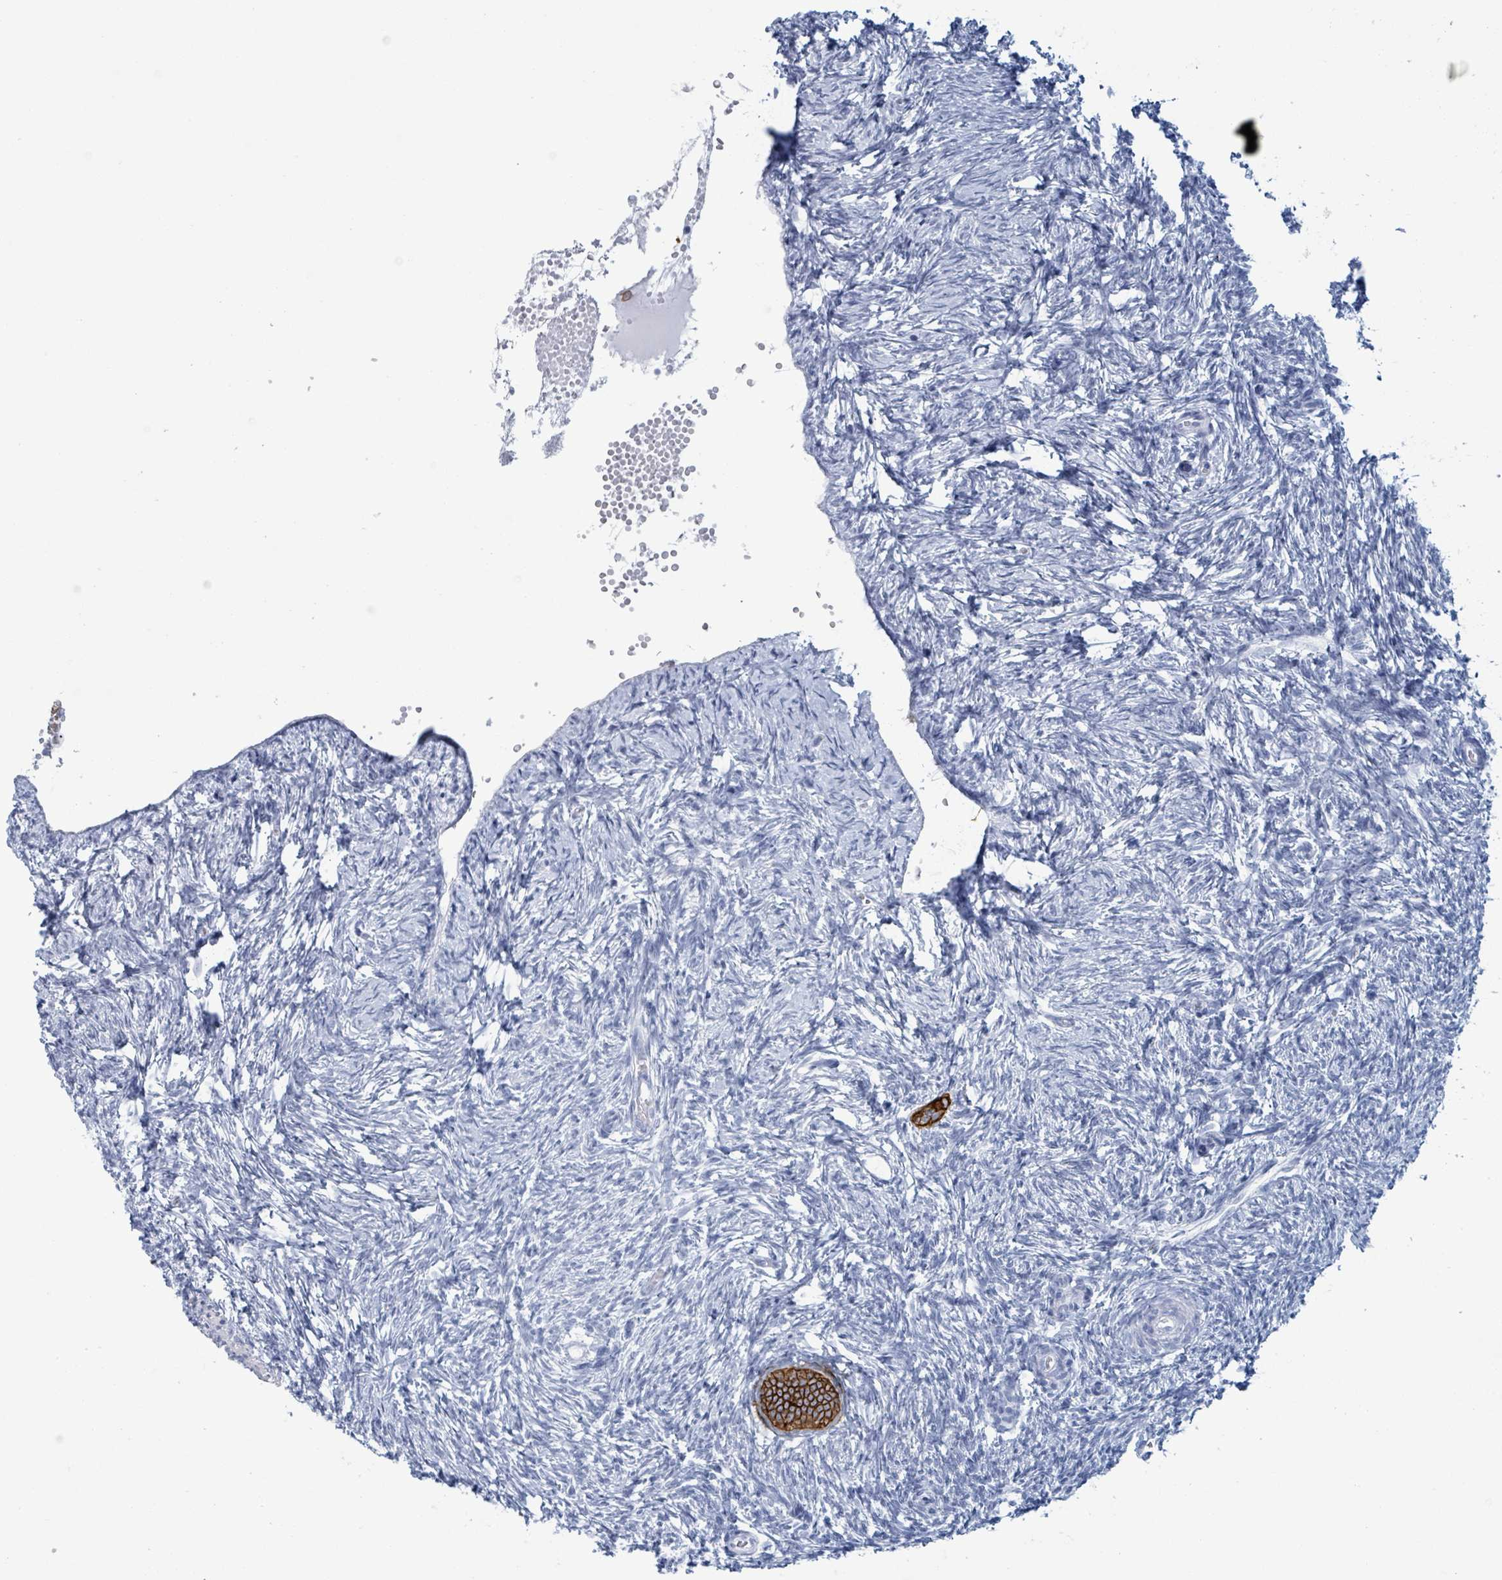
{"staining": {"intensity": "strong", "quantity": ">75%", "location": "cytoplasmic/membranous"}, "tissue": "ovary", "cell_type": "Follicle cells", "image_type": "normal", "snomed": [{"axis": "morphology", "description": "Normal tissue, NOS"}, {"axis": "topography", "description": "Ovary"}], "caption": "Immunohistochemistry (IHC) of normal human ovary reveals high levels of strong cytoplasmic/membranous staining in about >75% of follicle cells. The staining is performed using DAB brown chromogen to label protein expression. The nuclei are counter-stained blue using hematoxylin.", "gene": "KRT8", "patient": {"sex": "female", "age": 51}}